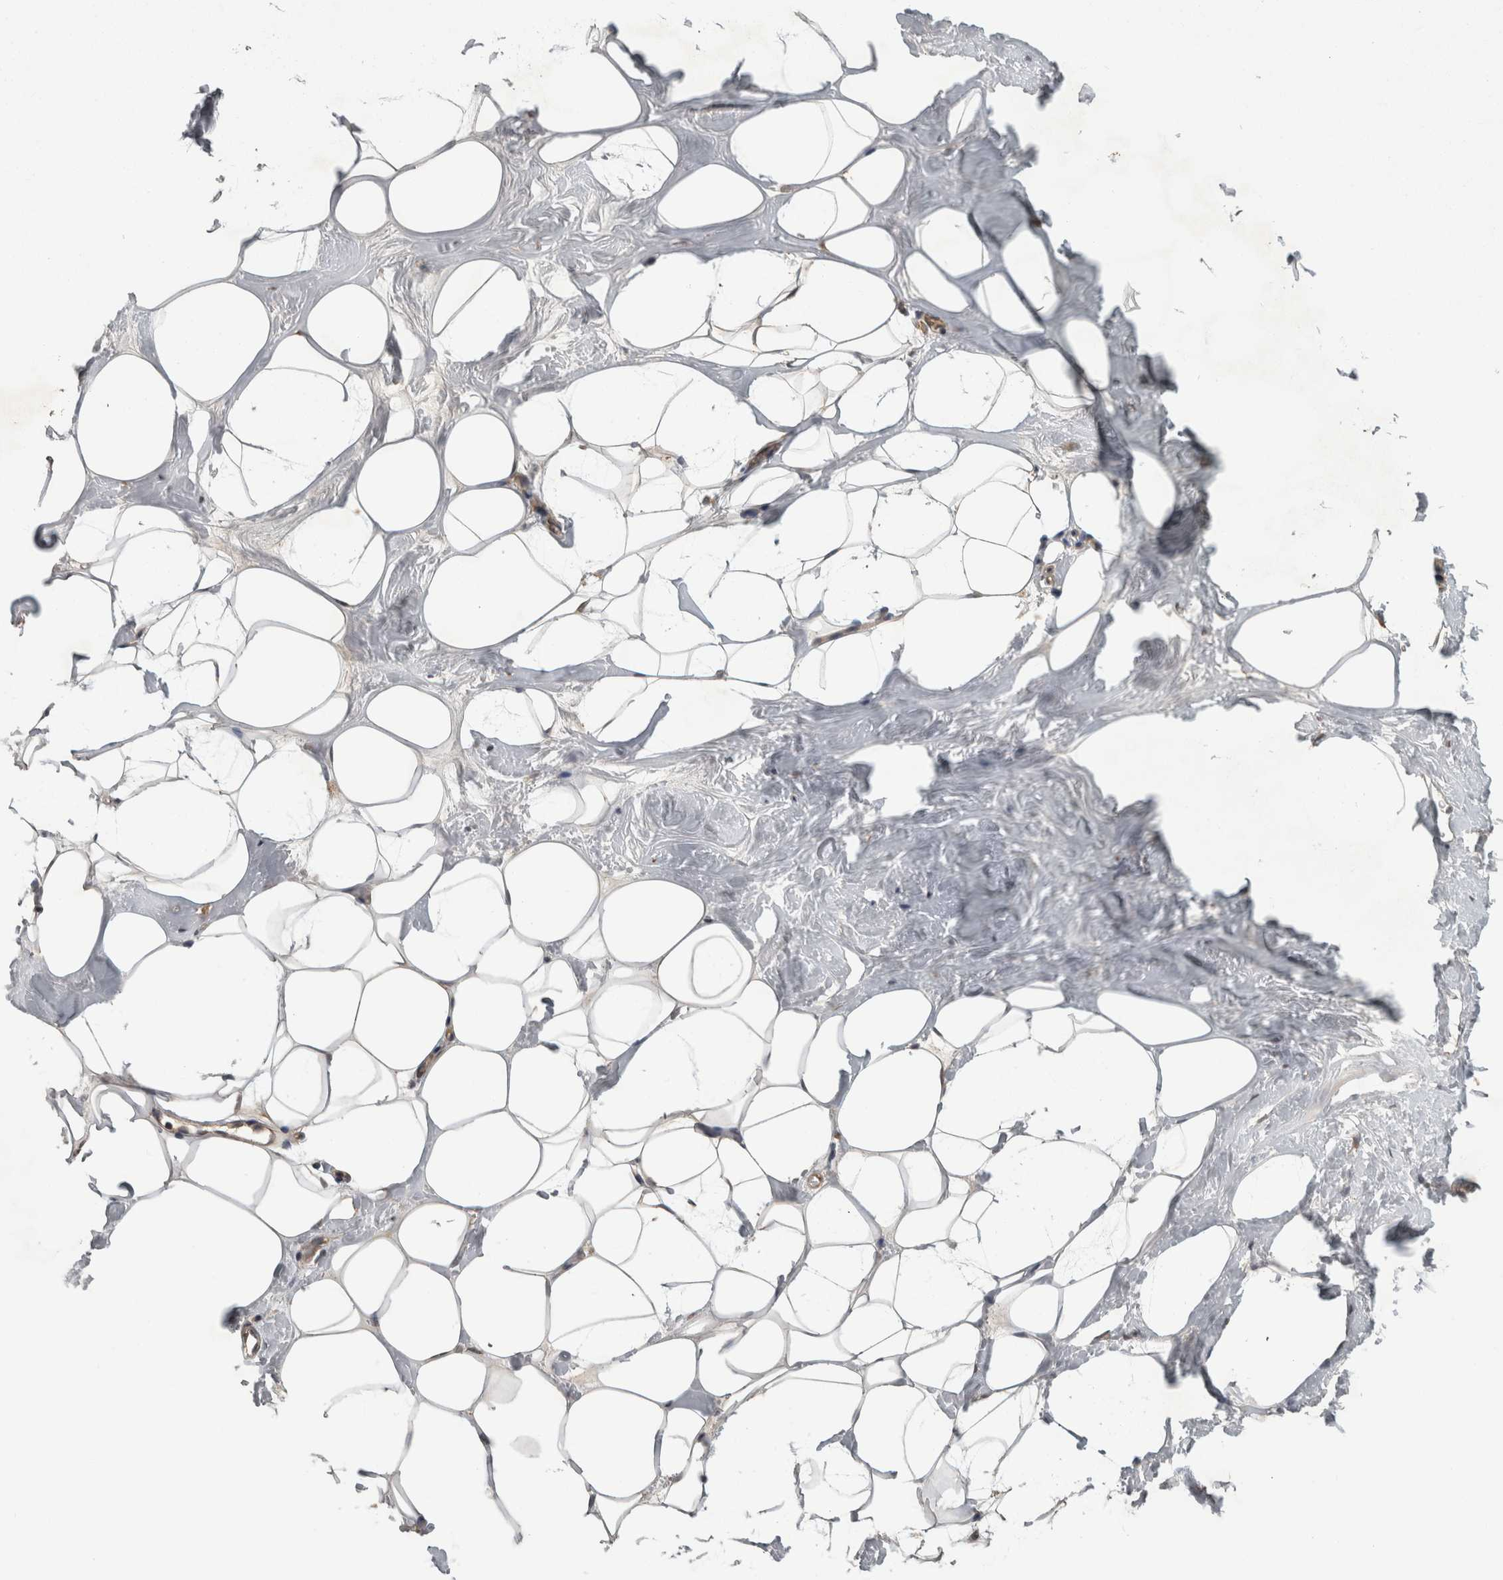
{"staining": {"intensity": "weak", "quantity": ">75%", "location": "cytoplasmic/membranous"}, "tissue": "adipose tissue", "cell_type": "Adipocytes", "image_type": "normal", "snomed": [{"axis": "morphology", "description": "Normal tissue, NOS"}, {"axis": "morphology", "description": "Fibrosis, NOS"}, {"axis": "topography", "description": "Breast"}, {"axis": "topography", "description": "Adipose tissue"}], "caption": "Immunohistochemical staining of unremarkable adipose tissue demonstrates weak cytoplasmic/membranous protein positivity in approximately >75% of adipocytes. (Brightfield microscopy of DAB IHC at high magnification).", "gene": "TRMT61B", "patient": {"sex": "female", "age": 39}}